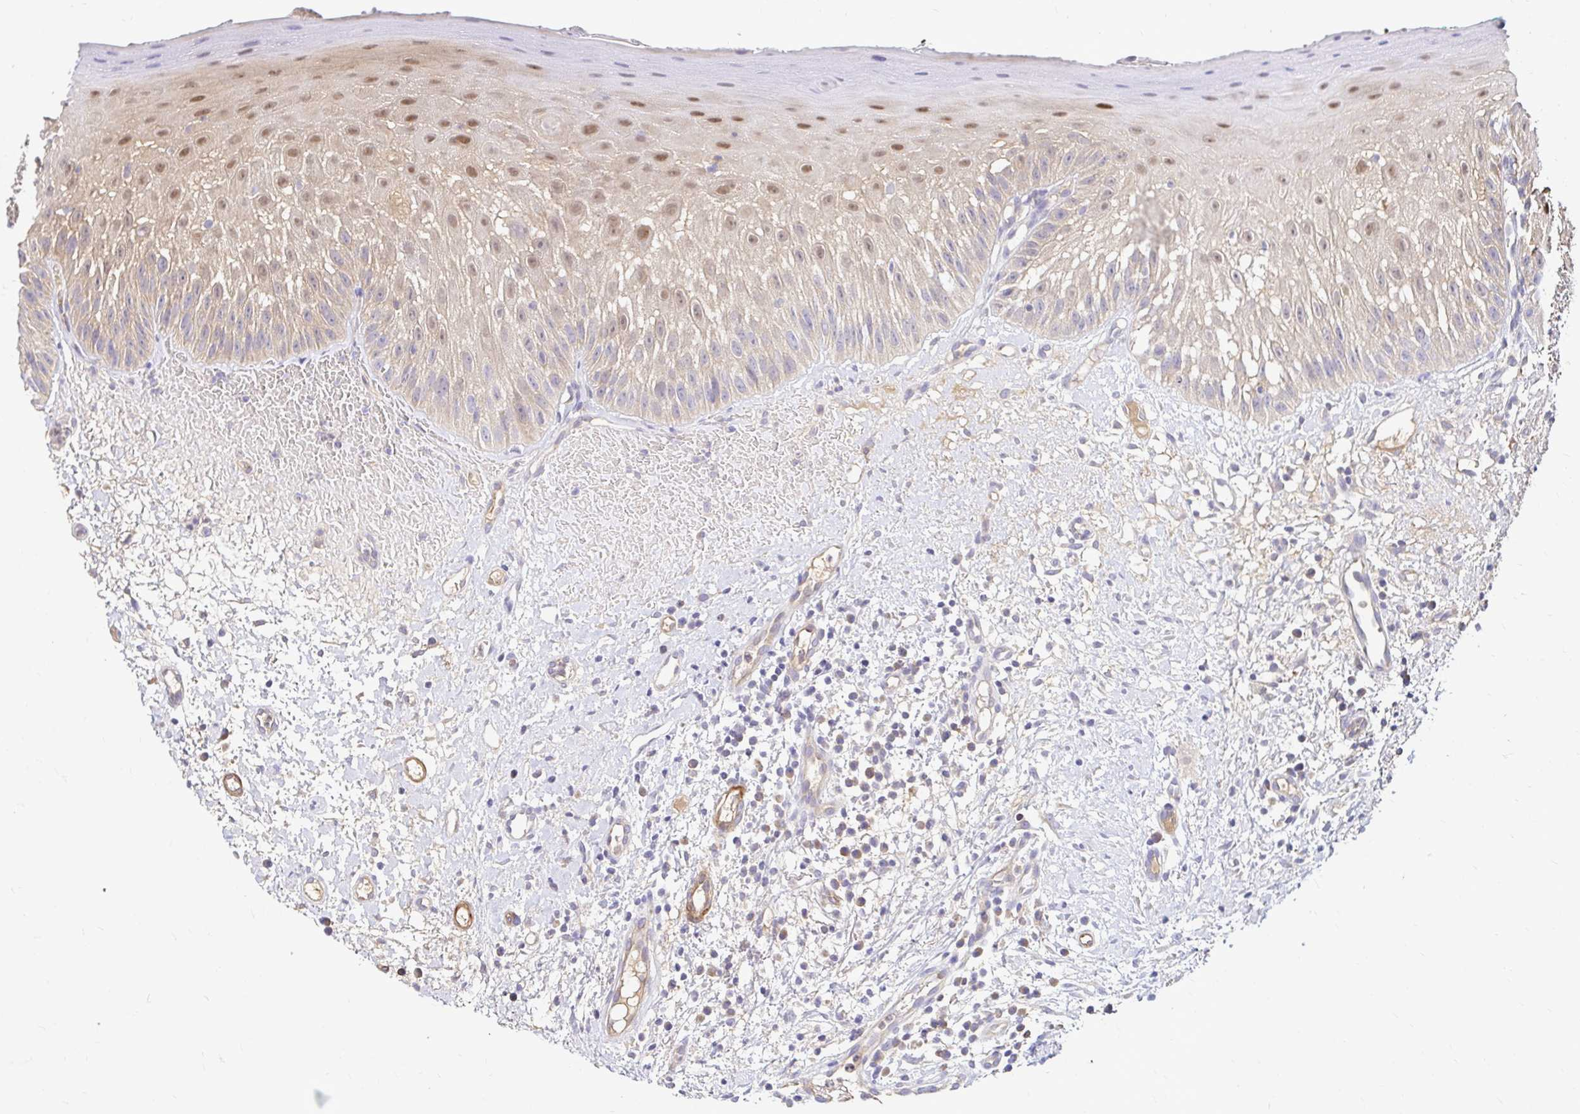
{"staining": {"intensity": "moderate", "quantity": "25%-75%", "location": "cytoplasmic/membranous,nuclear"}, "tissue": "oral mucosa", "cell_type": "Squamous epithelial cells", "image_type": "normal", "snomed": [{"axis": "morphology", "description": "Normal tissue, NOS"}, {"axis": "topography", "description": "Oral tissue"}, {"axis": "topography", "description": "Tounge, NOS"}], "caption": "The histopathology image exhibits a brown stain indicating the presence of a protein in the cytoplasmic/membranous,nuclear of squamous epithelial cells in oral mucosa.", "gene": "ARHGEF37", "patient": {"sex": "male", "age": 83}}